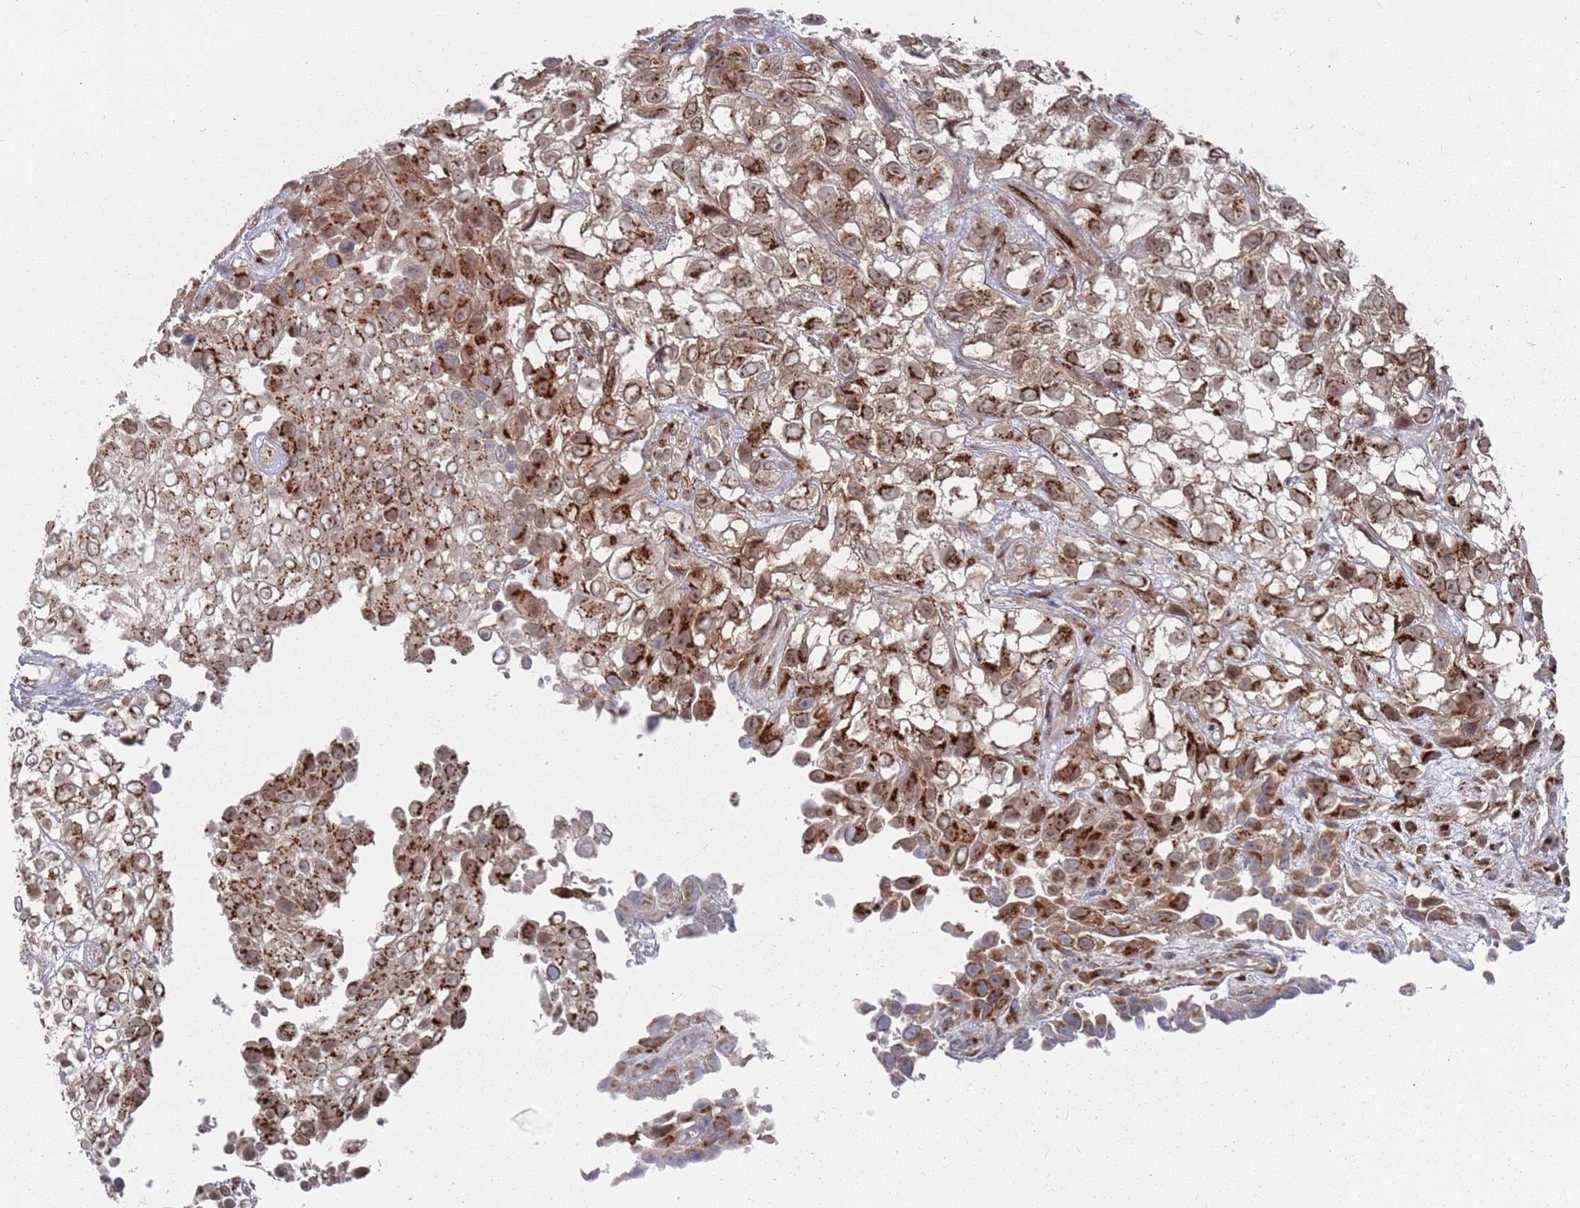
{"staining": {"intensity": "strong", "quantity": ">75%", "location": "cytoplasmic/membranous"}, "tissue": "urothelial cancer", "cell_type": "Tumor cells", "image_type": "cancer", "snomed": [{"axis": "morphology", "description": "Urothelial carcinoma, High grade"}, {"axis": "topography", "description": "Urinary bladder"}], "caption": "This is an image of IHC staining of urothelial carcinoma (high-grade), which shows strong positivity in the cytoplasmic/membranous of tumor cells.", "gene": "FMO4", "patient": {"sex": "male", "age": 56}}